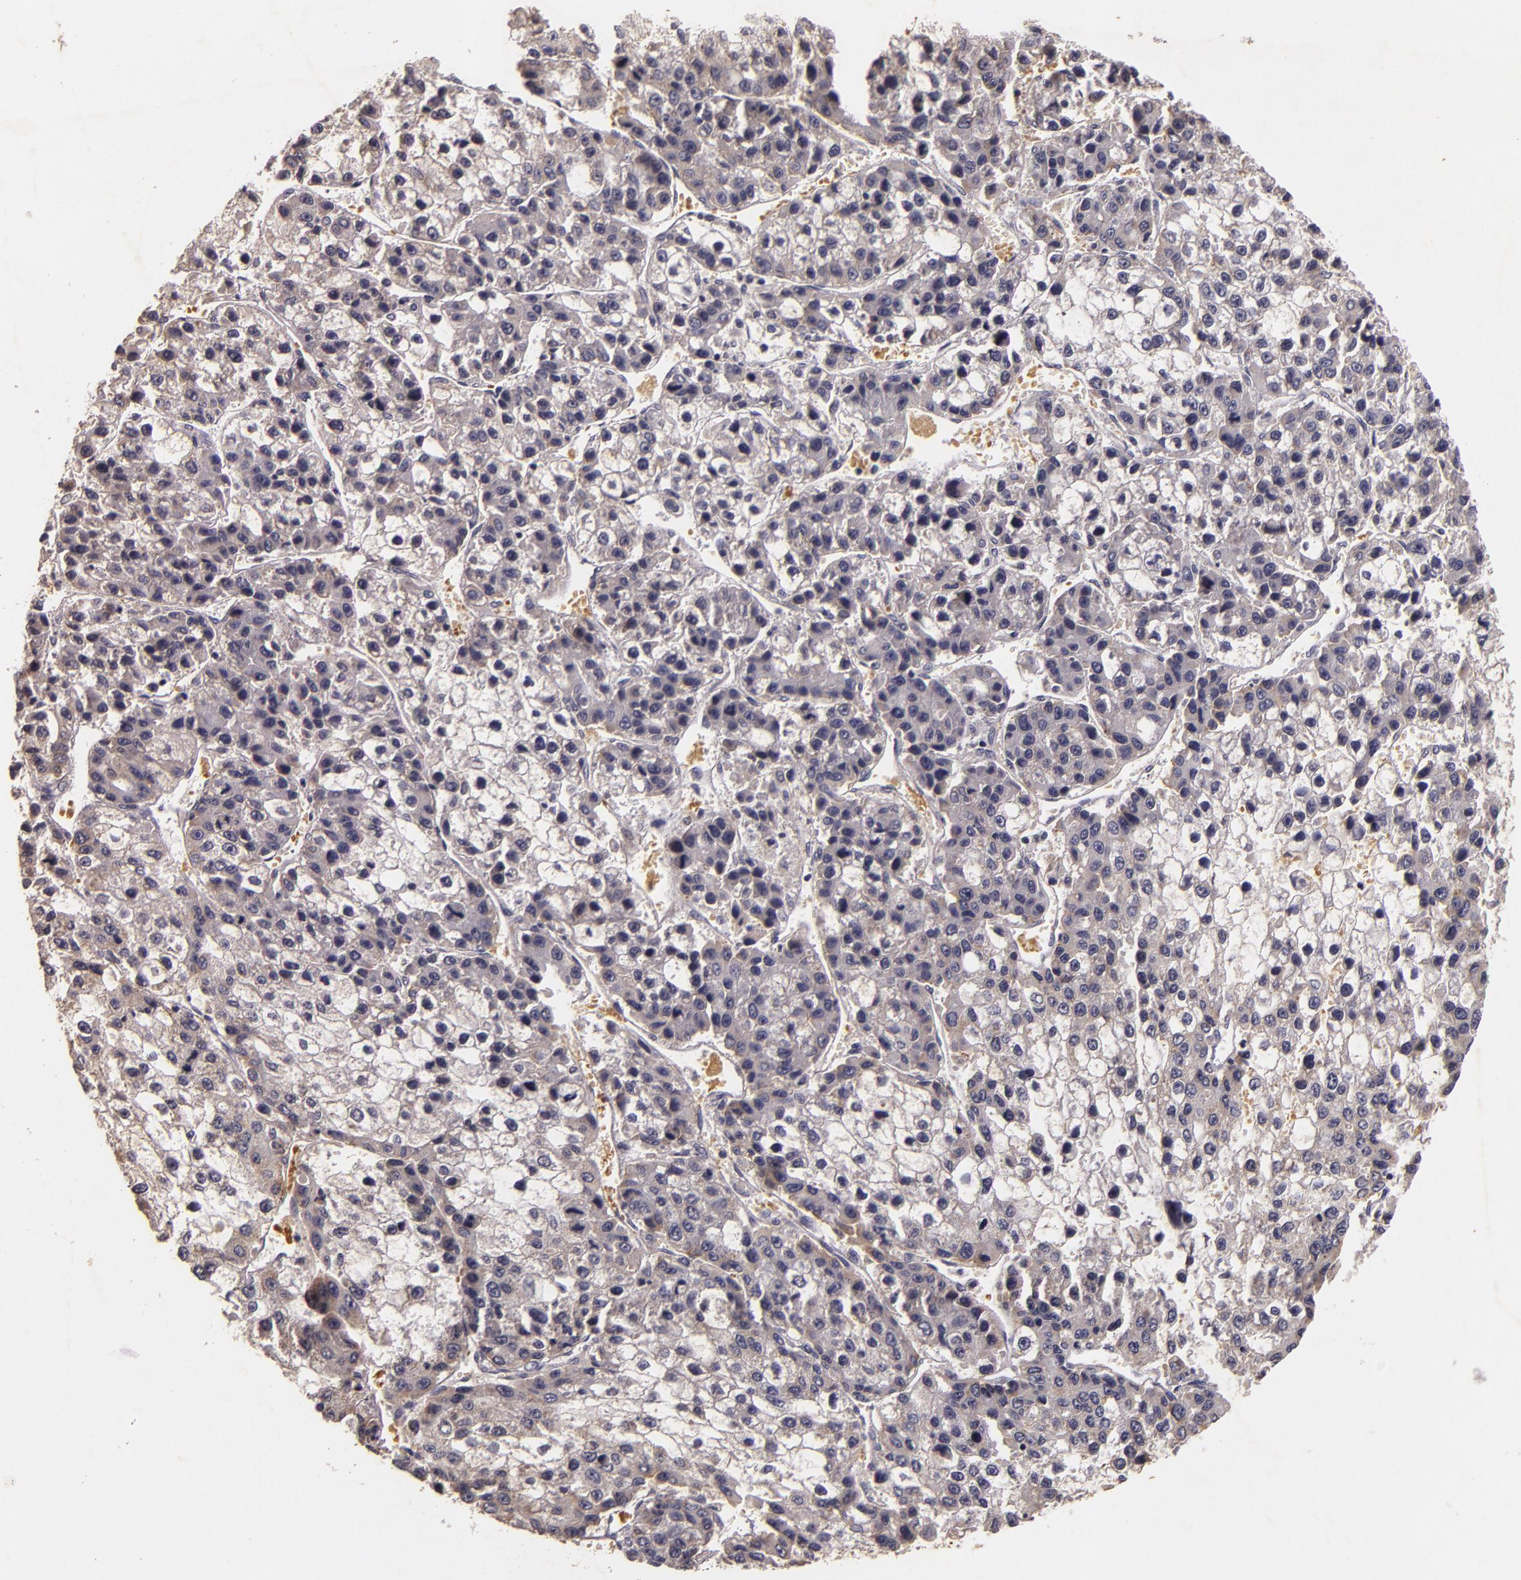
{"staining": {"intensity": "negative", "quantity": "none", "location": "none"}, "tissue": "liver cancer", "cell_type": "Tumor cells", "image_type": "cancer", "snomed": [{"axis": "morphology", "description": "Carcinoma, Hepatocellular, NOS"}, {"axis": "topography", "description": "Liver"}], "caption": "A photomicrograph of human liver cancer is negative for staining in tumor cells. (DAB immunohistochemistry with hematoxylin counter stain).", "gene": "TFF1", "patient": {"sex": "female", "age": 66}}